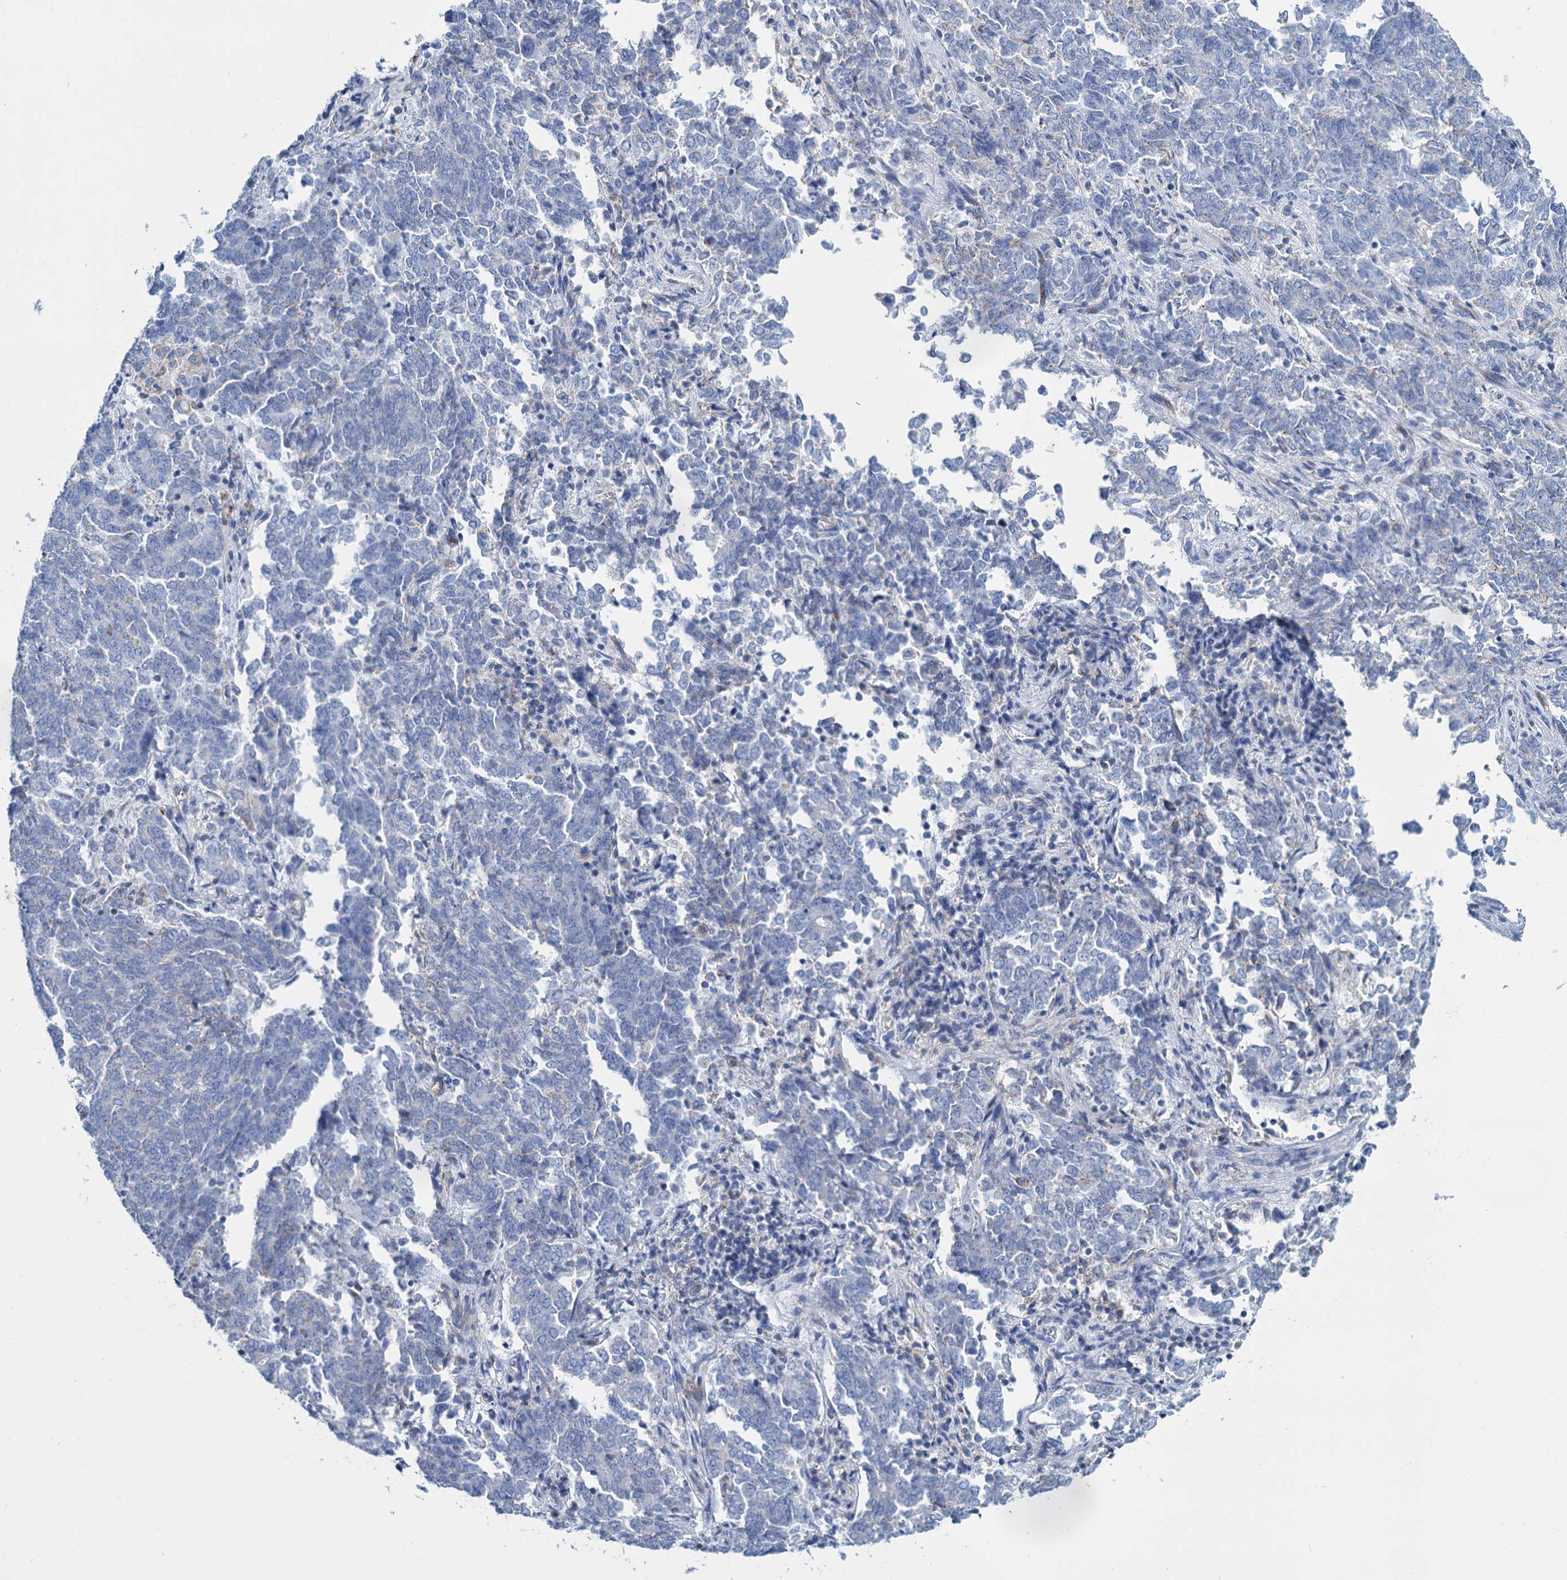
{"staining": {"intensity": "negative", "quantity": "none", "location": "none"}, "tissue": "endometrial cancer", "cell_type": "Tumor cells", "image_type": "cancer", "snomed": [{"axis": "morphology", "description": "Adenocarcinoma, NOS"}, {"axis": "topography", "description": "Endometrium"}], "caption": "A histopathology image of human endometrial adenocarcinoma is negative for staining in tumor cells.", "gene": "SLC1A3", "patient": {"sex": "female", "age": 80}}